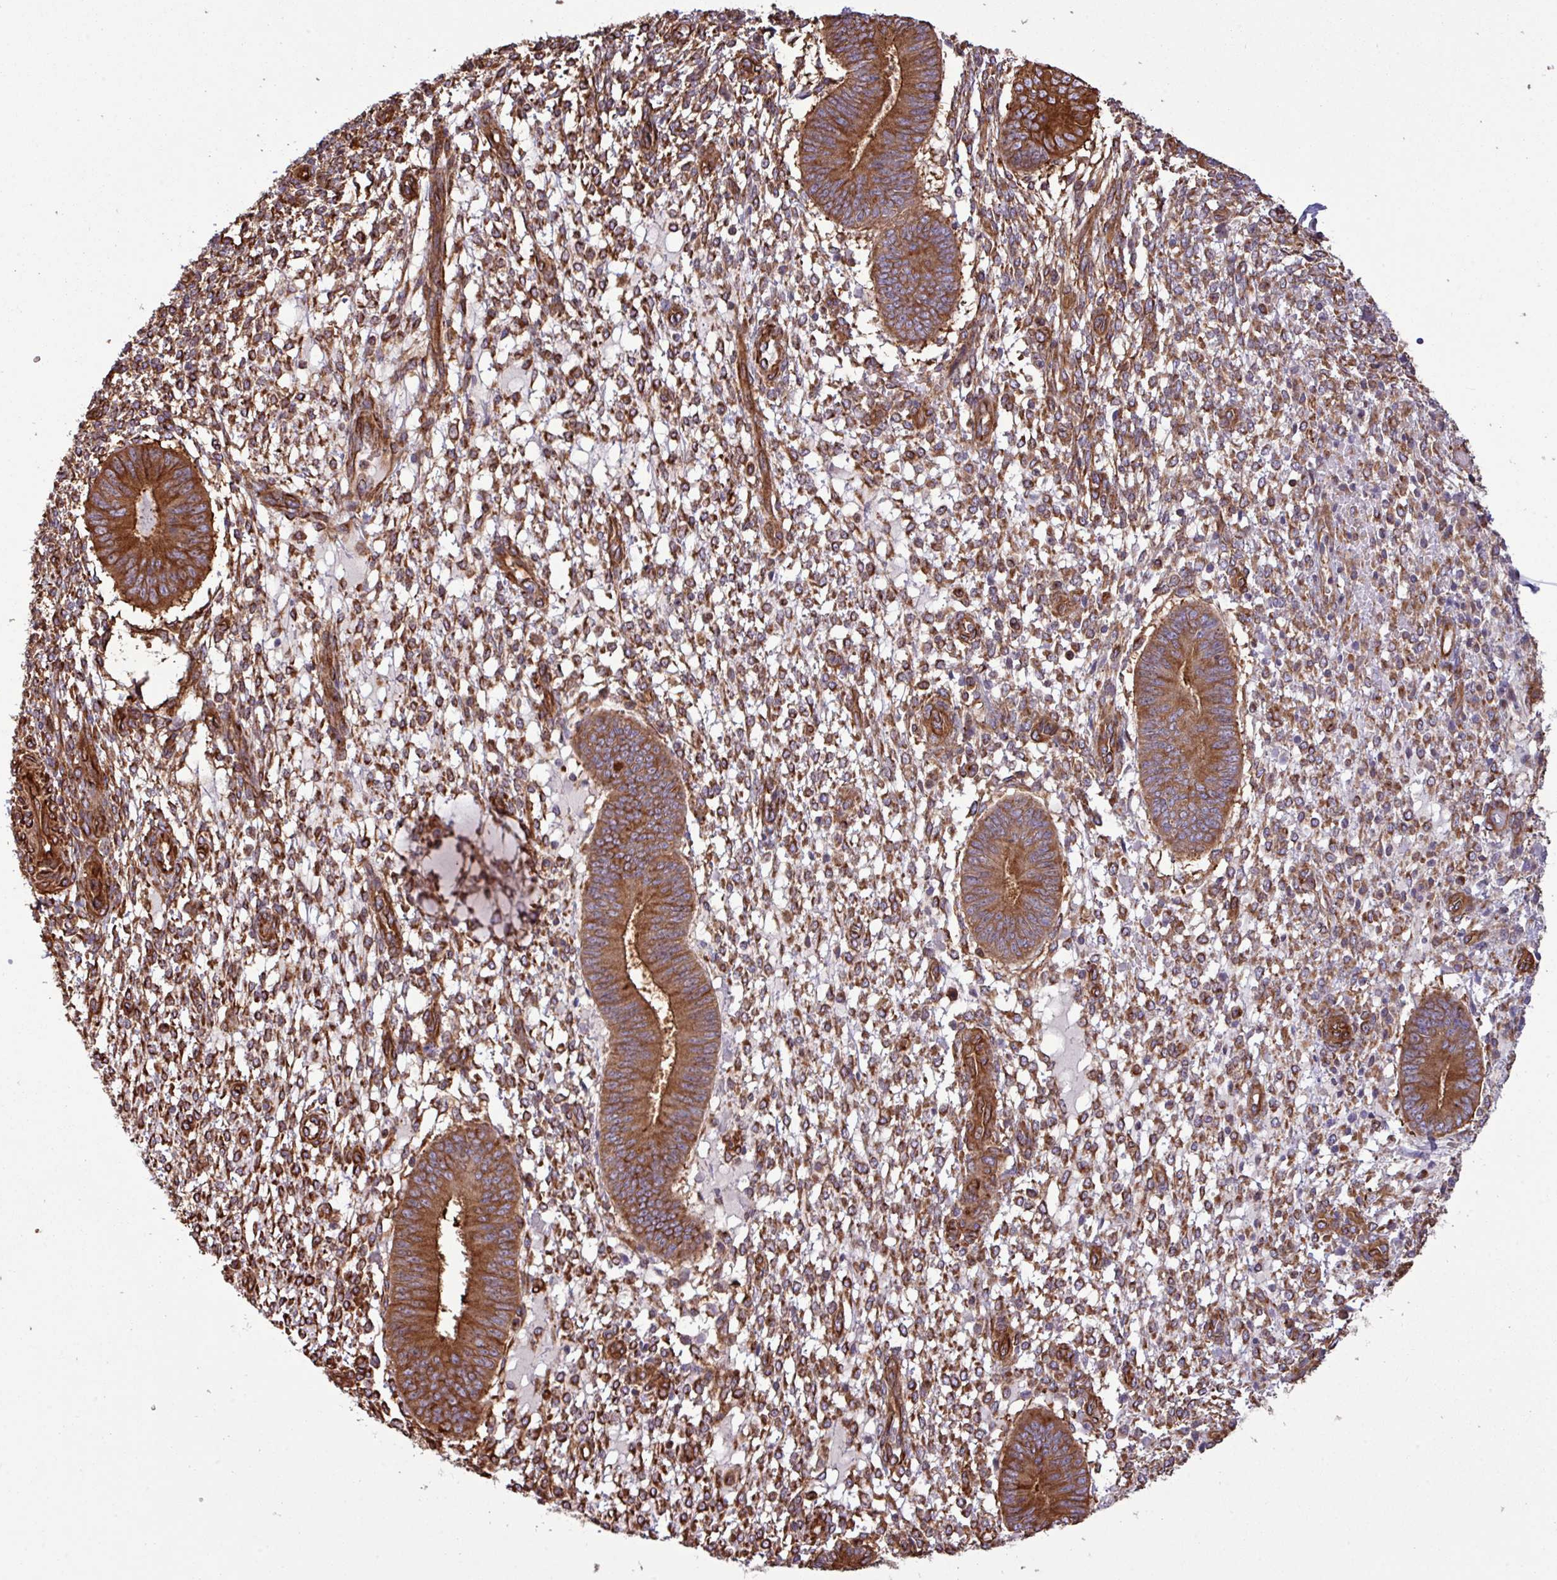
{"staining": {"intensity": "strong", "quantity": "25%-75%", "location": "cytoplasmic/membranous"}, "tissue": "endometrium", "cell_type": "Cells in endometrial stroma", "image_type": "normal", "snomed": [{"axis": "morphology", "description": "Normal tissue, NOS"}, {"axis": "topography", "description": "Endometrium"}], "caption": "A brown stain highlights strong cytoplasmic/membranous expression of a protein in cells in endometrial stroma of benign endometrium. (DAB (3,3'-diaminobenzidine) IHC, brown staining for protein, blue staining for nuclei).", "gene": "ZNF300", "patient": {"sex": "female", "age": 49}}